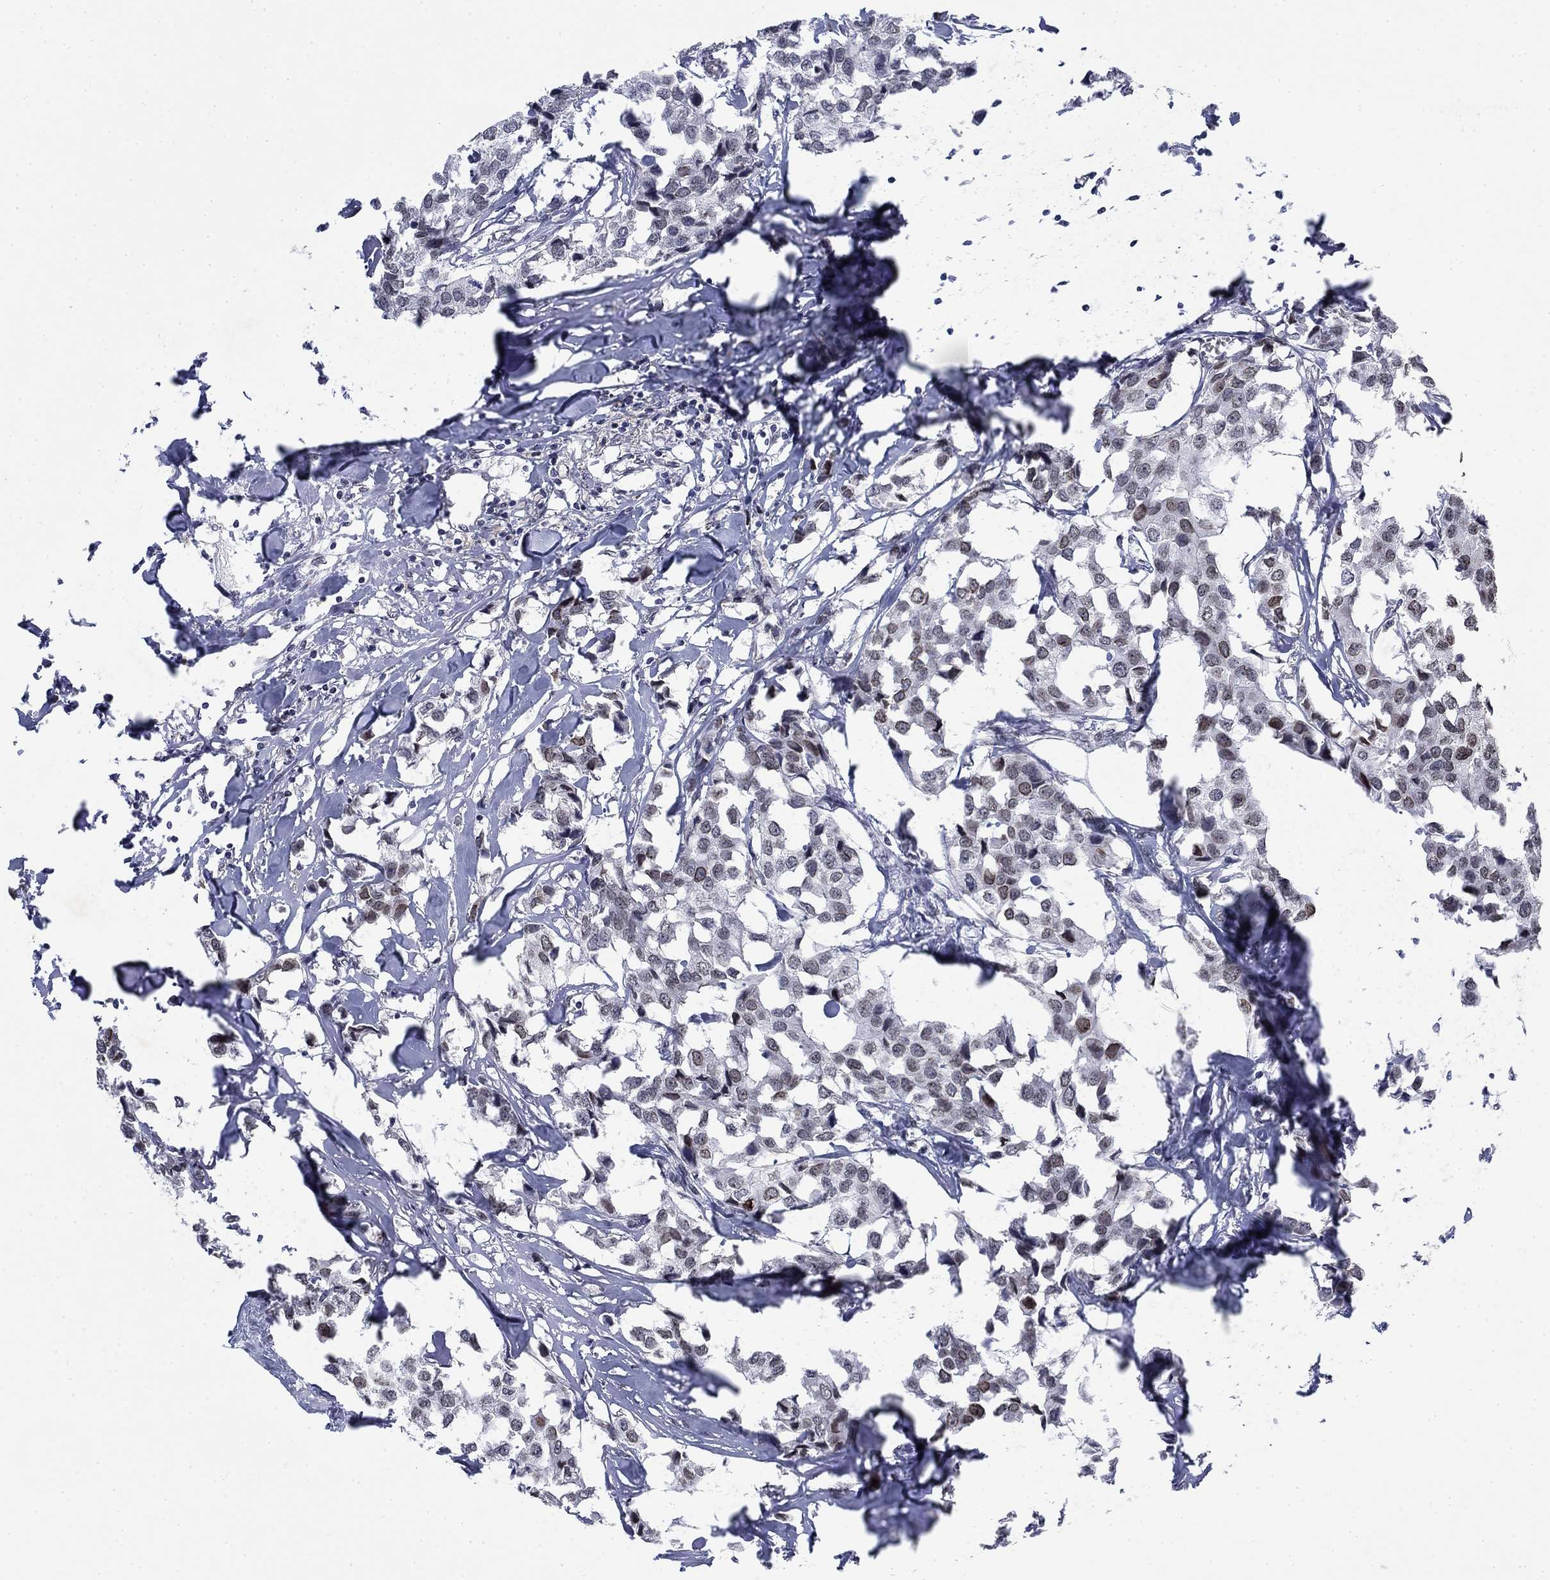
{"staining": {"intensity": "moderate", "quantity": "<25%", "location": "cytoplasmic/membranous,nuclear"}, "tissue": "breast cancer", "cell_type": "Tumor cells", "image_type": "cancer", "snomed": [{"axis": "morphology", "description": "Duct carcinoma"}, {"axis": "topography", "description": "Breast"}], "caption": "Human breast intraductal carcinoma stained with a protein marker exhibits moderate staining in tumor cells.", "gene": "TOR1AIP1", "patient": {"sex": "female", "age": 80}}